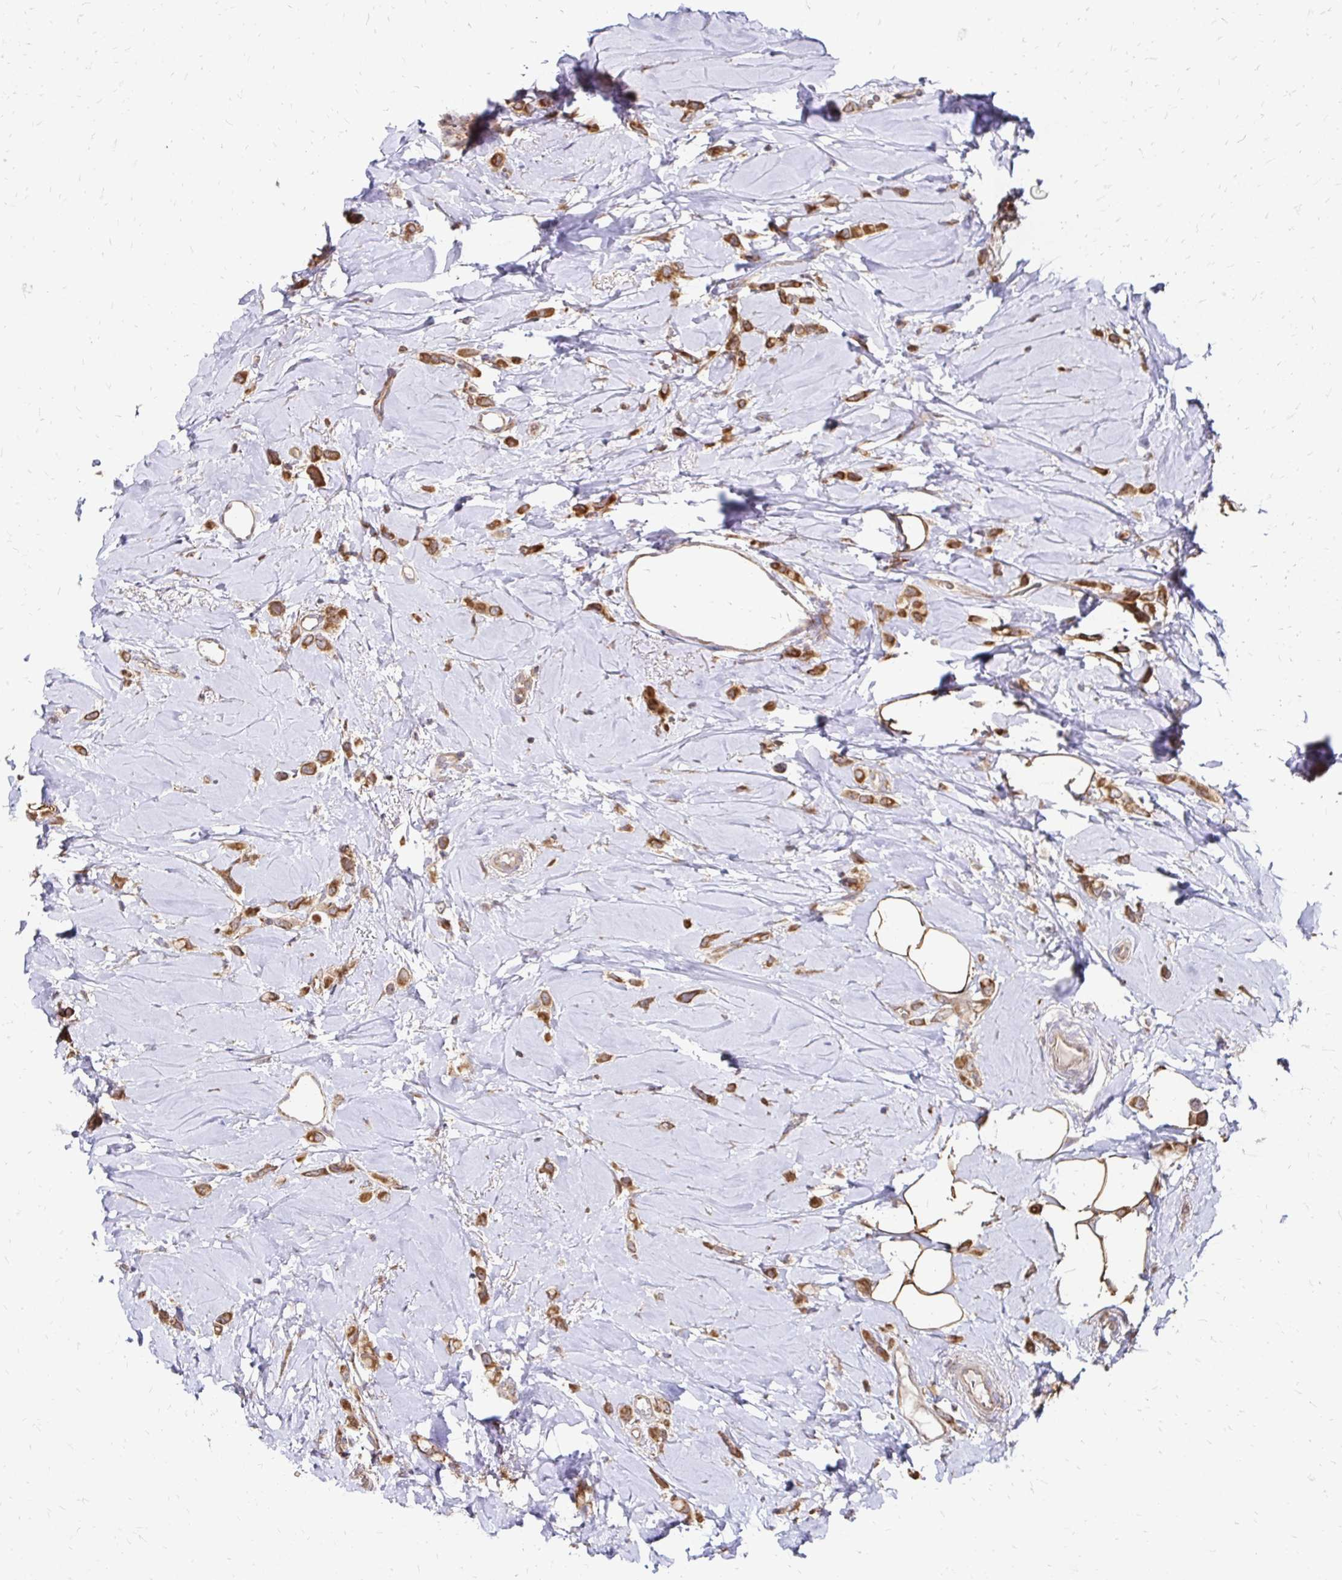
{"staining": {"intensity": "moderate", "quantity": ">75%", "location": "cytoplasmic/membranous"}, "tissue": "breast cancer", "cell_type": "Tumor cells", "image_type": "cancer", "snomed": [{"axis": "morphology", "description": "Lobular carcinoma"}, {"axis": "topography", "description": "Breast"}], "caption": "Breast cancer stained with a protein marker displays moderate staining in tumor cells.", "gene": "ZW10", "patient": {"sex": "female", "age": 66}}